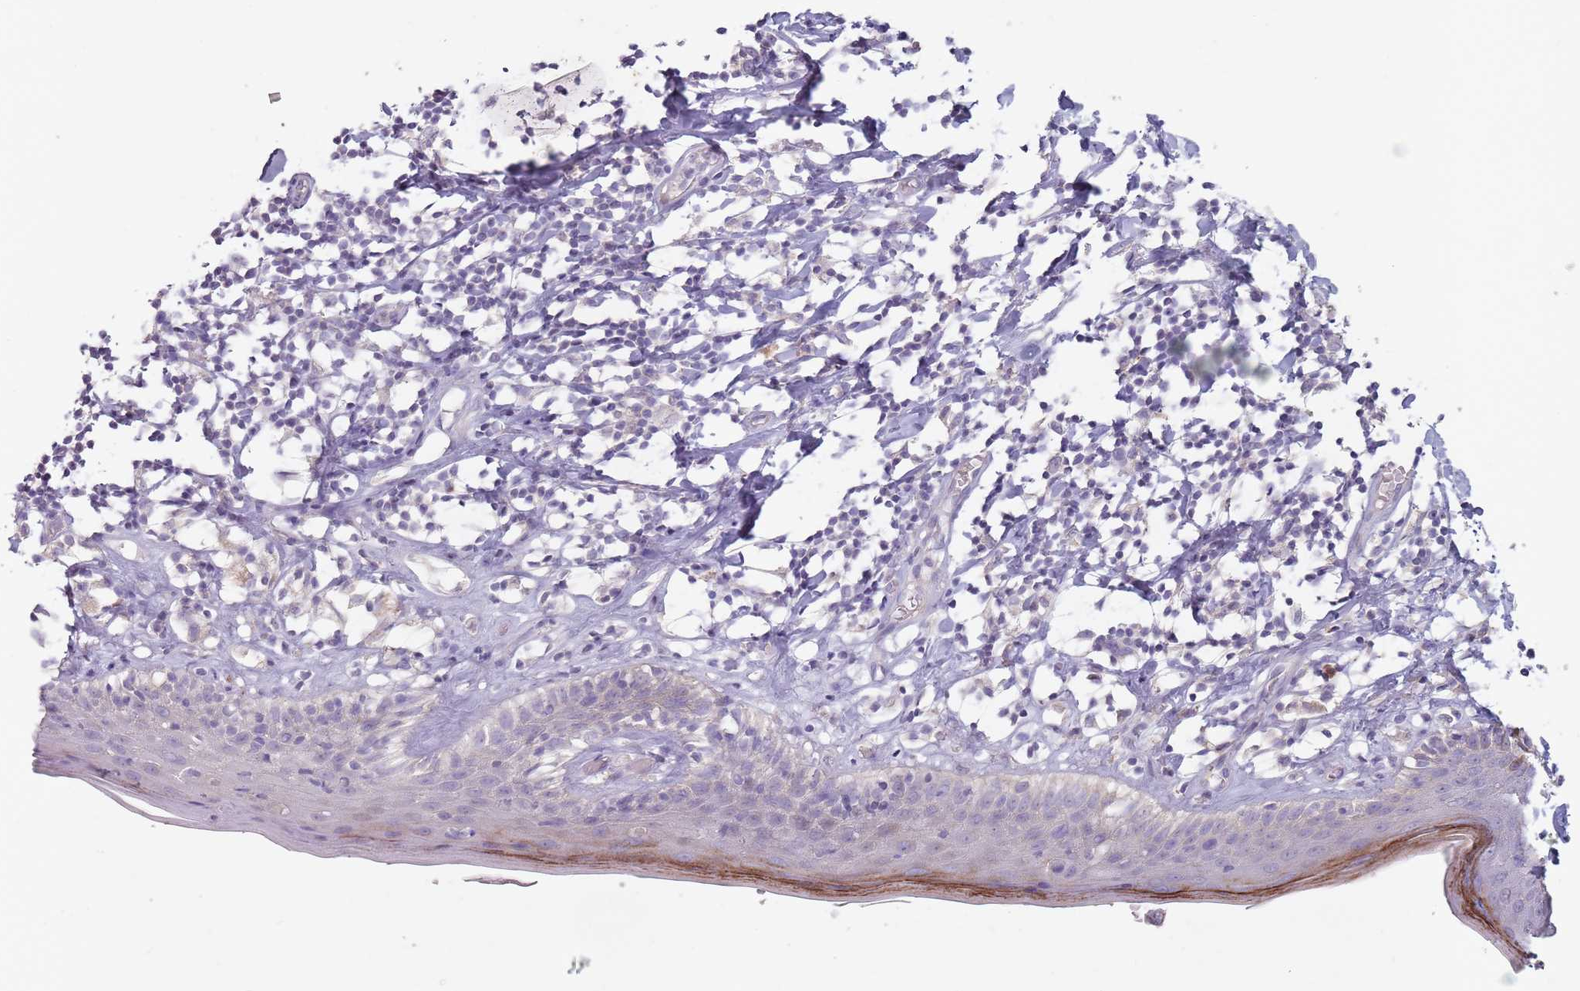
{"staining": {"intensity": "moderate", "quantity": "<25%", "location": "cytoplasmic/membranous"}, "tissue": "skin", "cell_type": "Epidermal cells", "image_type": "normal", "snomed": [{"axis": "morphology", "description": "Normal tissue, NOS"}, {"axis": "topography", "description": "Adipose tissue"}, {"axis": "topography", "description": "Vascular tissue"}, {"axis": "topography", "description": "Vulva"}, {"axis": "topography", "description": "Peripheral nerve tissue"}], "caption": "Protein expression analysis of normal skin demonstrates moderate cytoplasmic/membranous expression in approximately <25% of epidermal cells. (Brightfield microscopy of DAB IHC at high magnification).", "gene": "STYK1", "patient": {"sex": "female", "age": 86}}